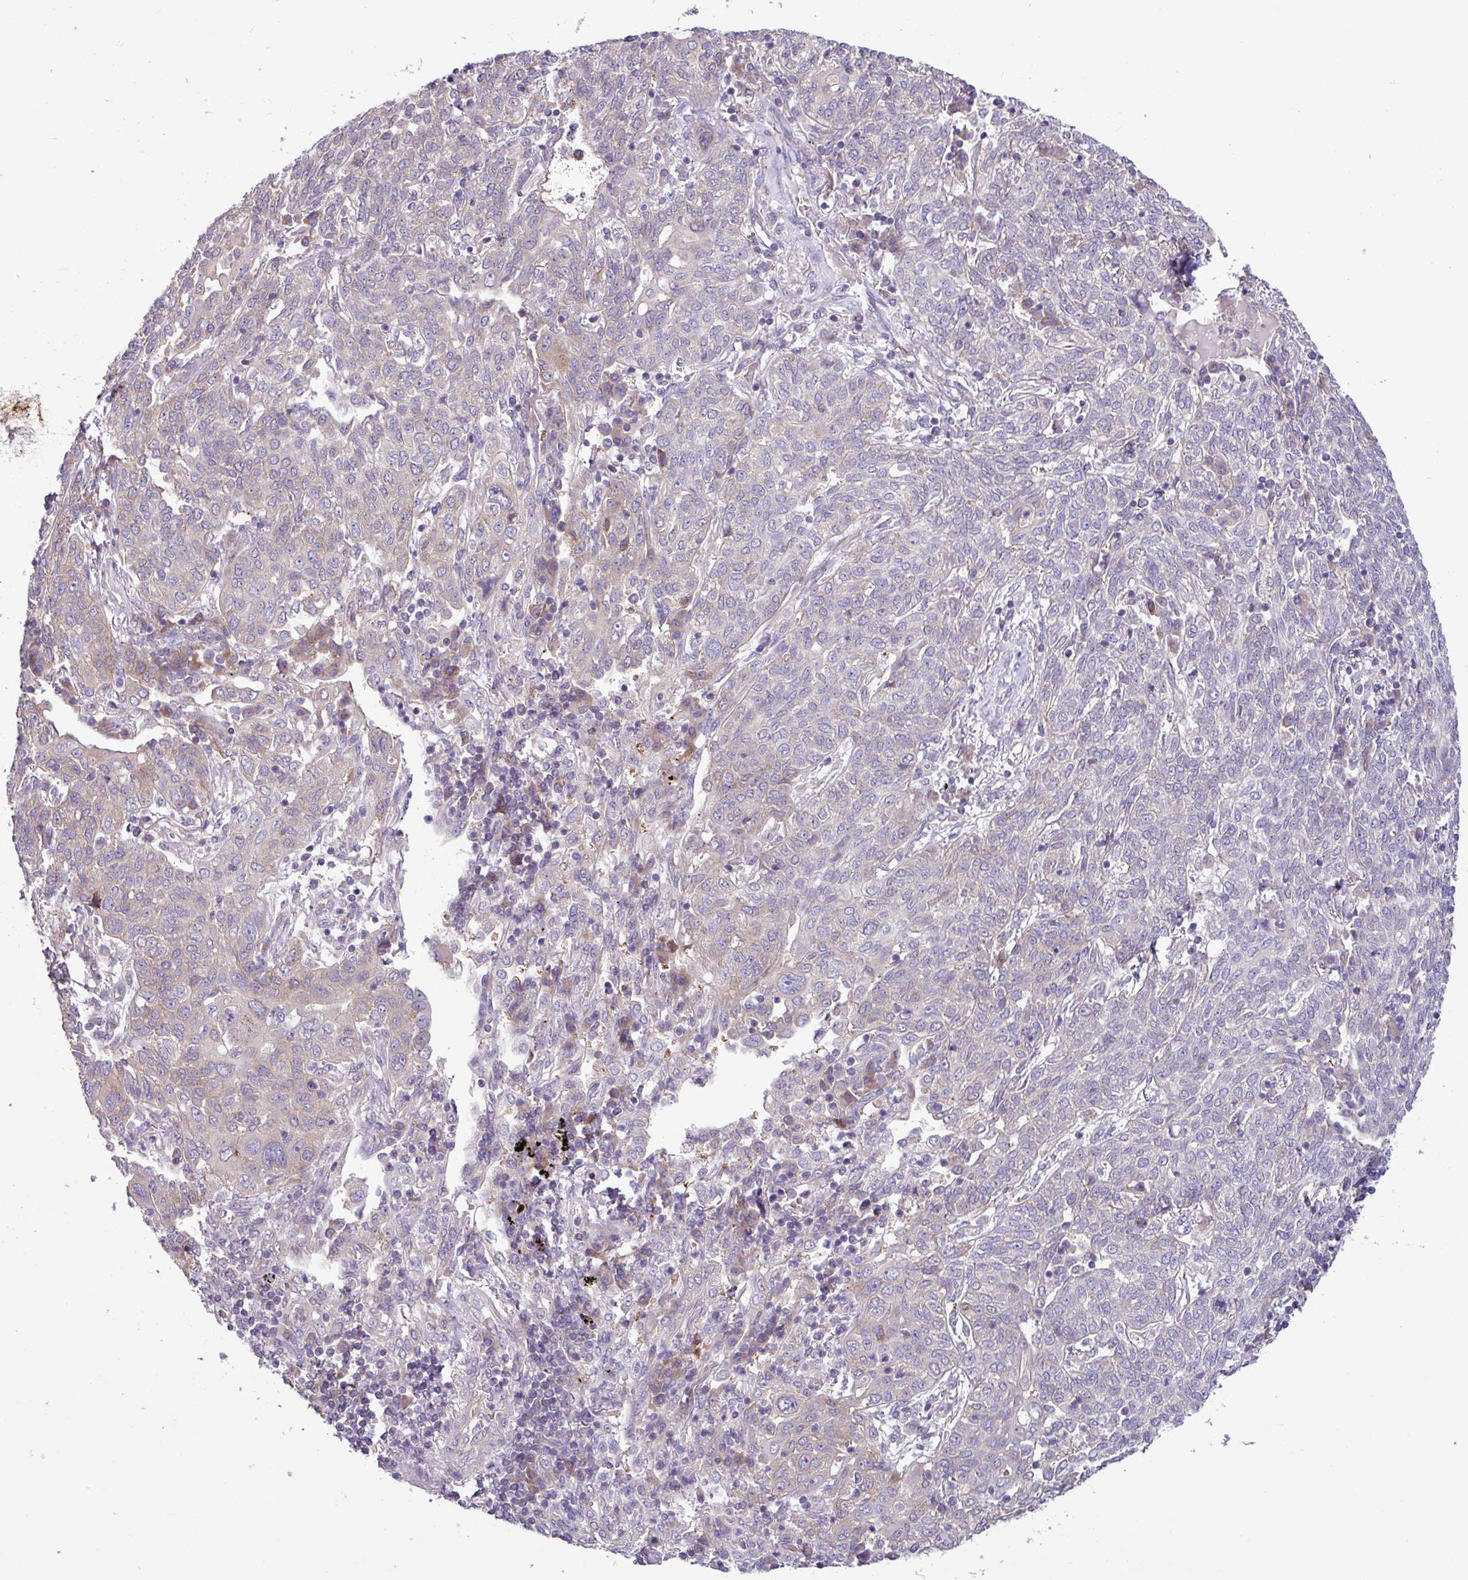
{"staining": {"intensity": "negative", "quantity": "none", "location": "none"}, "tissue": "lung cancer", "cell_type": "Tumor cells", "image_type": "cancer", "snomed": [{"axis": "morphology", "description": "Squamous cell carcinoma, NOS"}, {"axis": "topography", "description": "Lung"}], "caption": "A high-resolution histopathology image shows immunohistochemistry (IHC) staining of lung cancer (squamous cell carcinoma), which shows no significant expression in tumor cells. Brightfield microscopy of IHC stained with DAB (3,3'-diaminobenzidine) (brown) and hematoxylin (blue), captured at high magnification.", "gene": "MROH2A", "patient": {"sex": "female", "age": 70}}